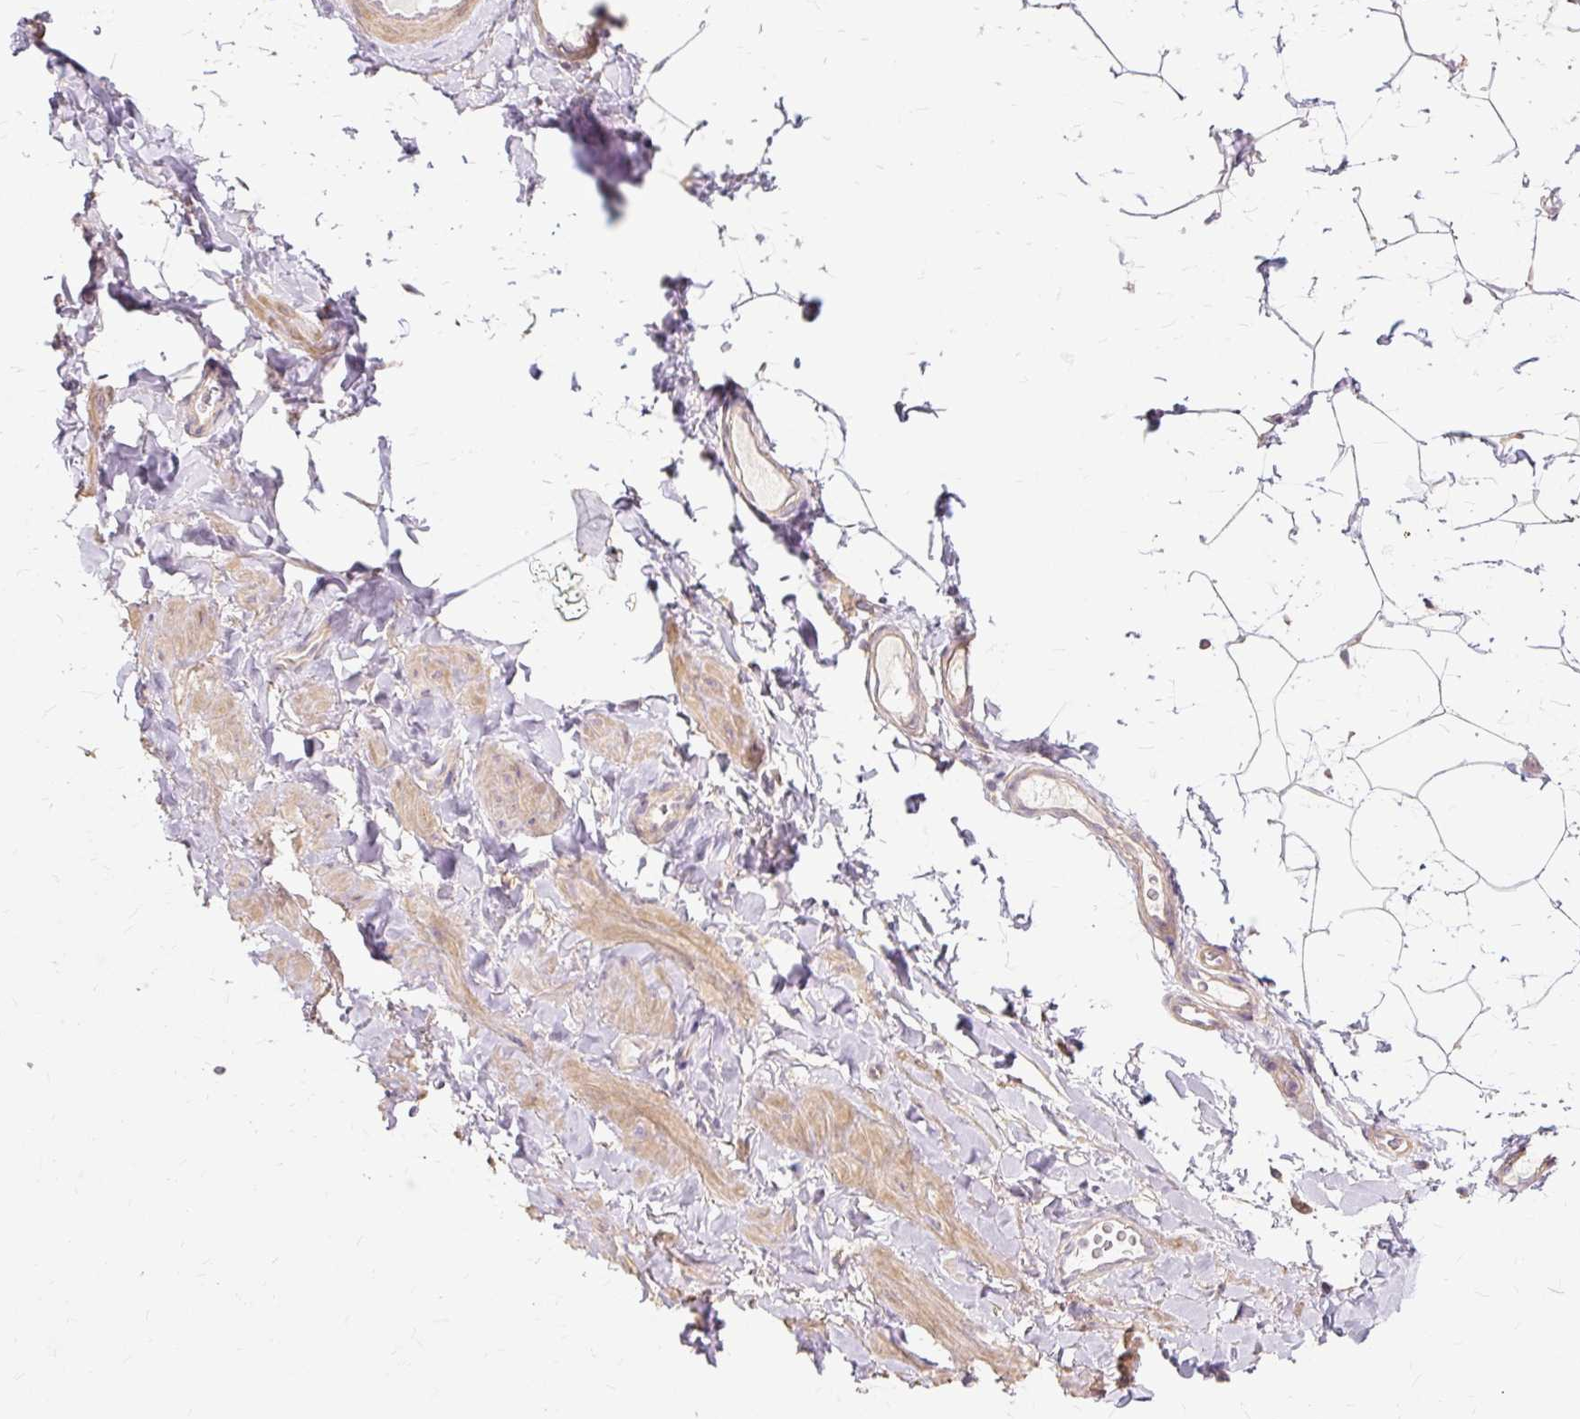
{"staining": {"intensity": "negative", "quantity": "none", "location": "none"}, "tissue": "adipose tissue", "cell_type": "Adipocytes", "image_type": "normal", "snomed": [{"axis": "morphology", "description": "Normal tissue, NOS"}, {"axis": "topography", "description": "Vascular tissue"}, {"axis": "topography", "description": "Peripheral nerve tissue"}], "caption": "This is an immunohistochemistry photomicrograph of unremarkable adipose tissue. There is no positivity in adipocytes.", "gene": "TSPAN8", "patient": {"sex": "male", "age": 41}}